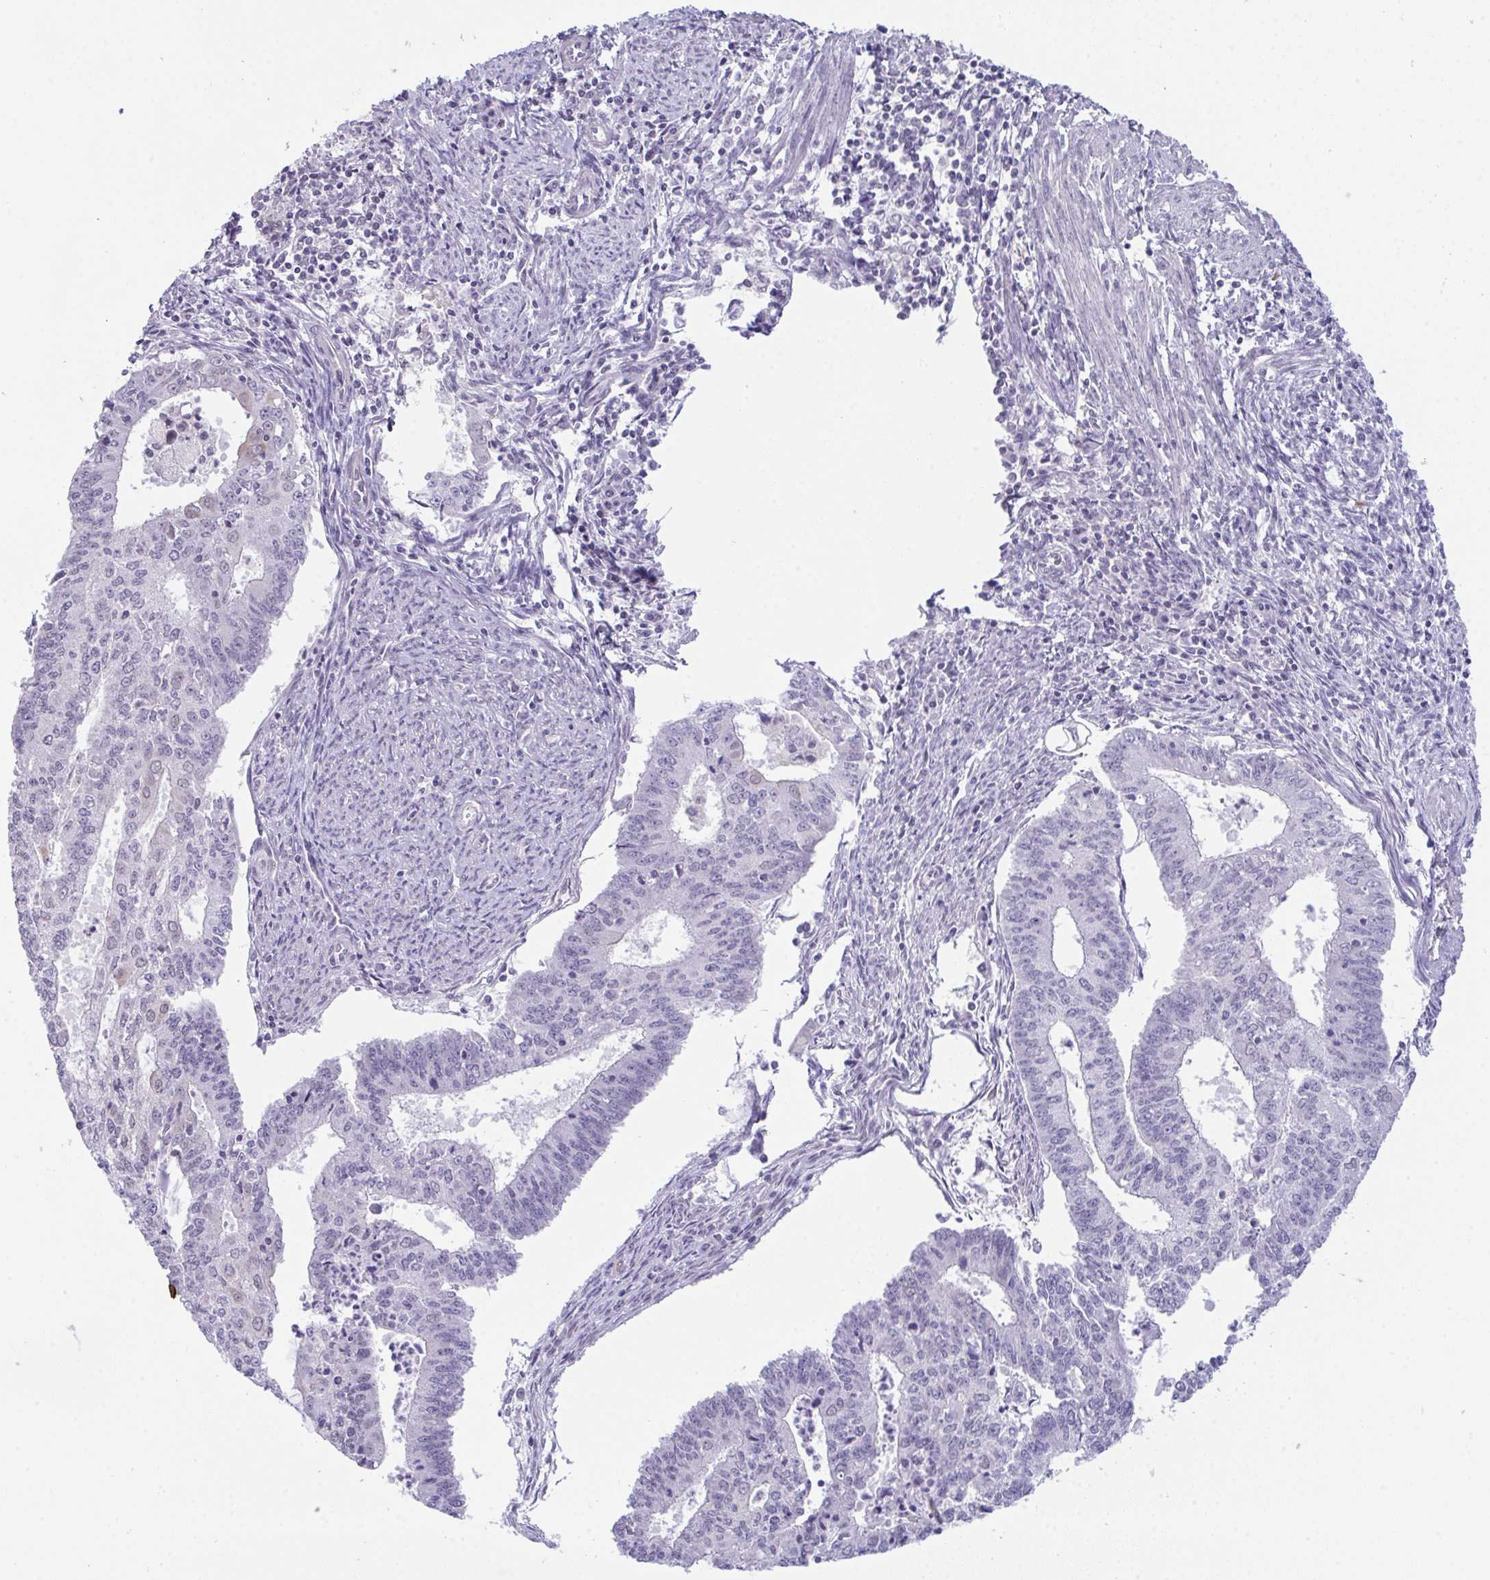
{"staining": {"intensity": "negative", "quantity": "none", "location": "none"}, "tissue": "endometrial cancer", "cell_type": "Tumor cells", "image_type": "cancer", "snomed": [{"axis": "morphology", "description": "Adenocarcinoma, NOS"}, {"axis": "topography", "description": "Endometrium"}], "caption": "Endometrial cancer (adenocarcinoma) was stained to show a protein in brown. There is no significant positivity in tumor cells.", "gene": "ATP6V0D2", "patient": {"sex": "female", "age": 61}}